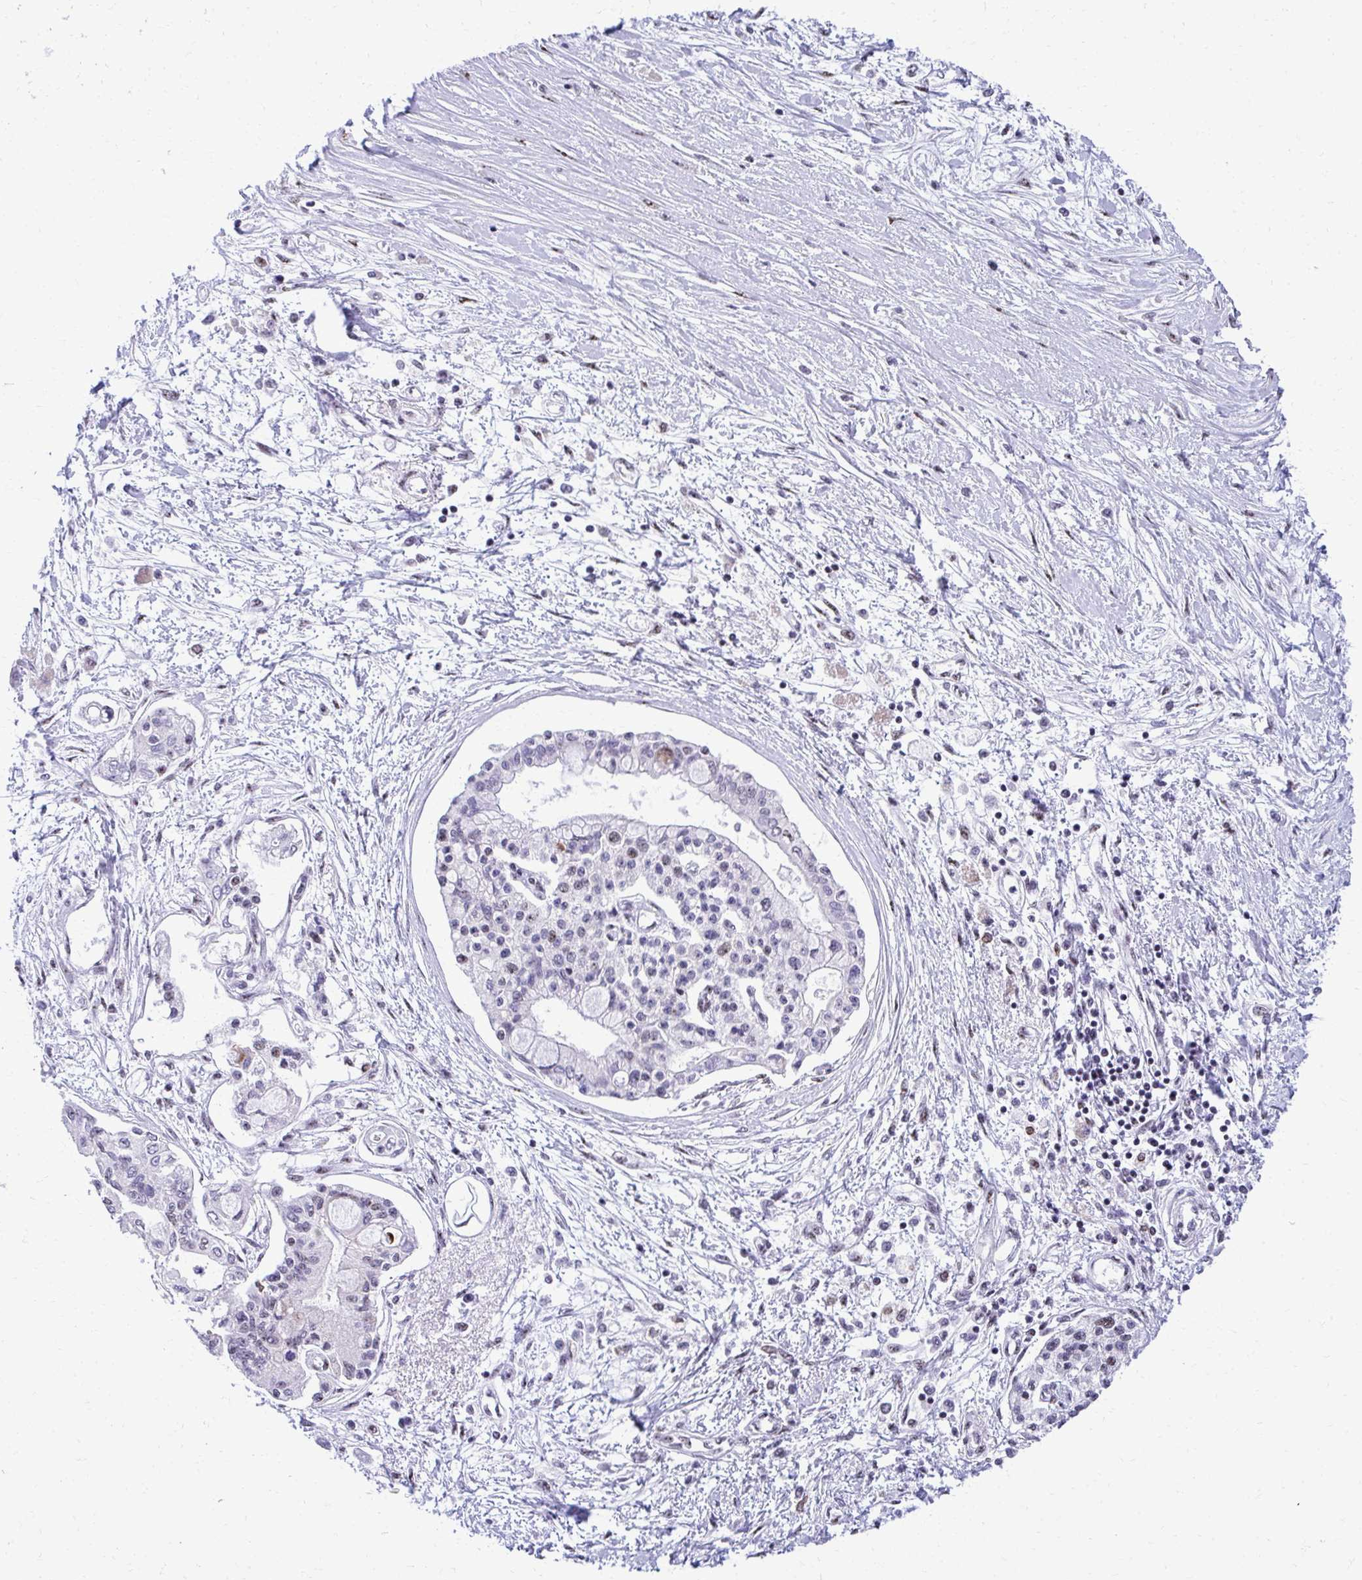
{"staining": {"intensity": "weak", "quantity": "<25%", "location": "nuclear"}, "tissue": "pancreatic cancer", "cell_type": "Tumor cells", "image_type": "cancer", "snomed": [{"axis": "morphology", "description": "Adenocarcinoma, NOS"}, {"axis": "topography", "description": "Pancreas"}], "caption": "The micrograph exhibits no staining of tumor cells in pancreatic cancer.", "gene": "PELP1", "patient": {"sex": "female", "age": 77}}